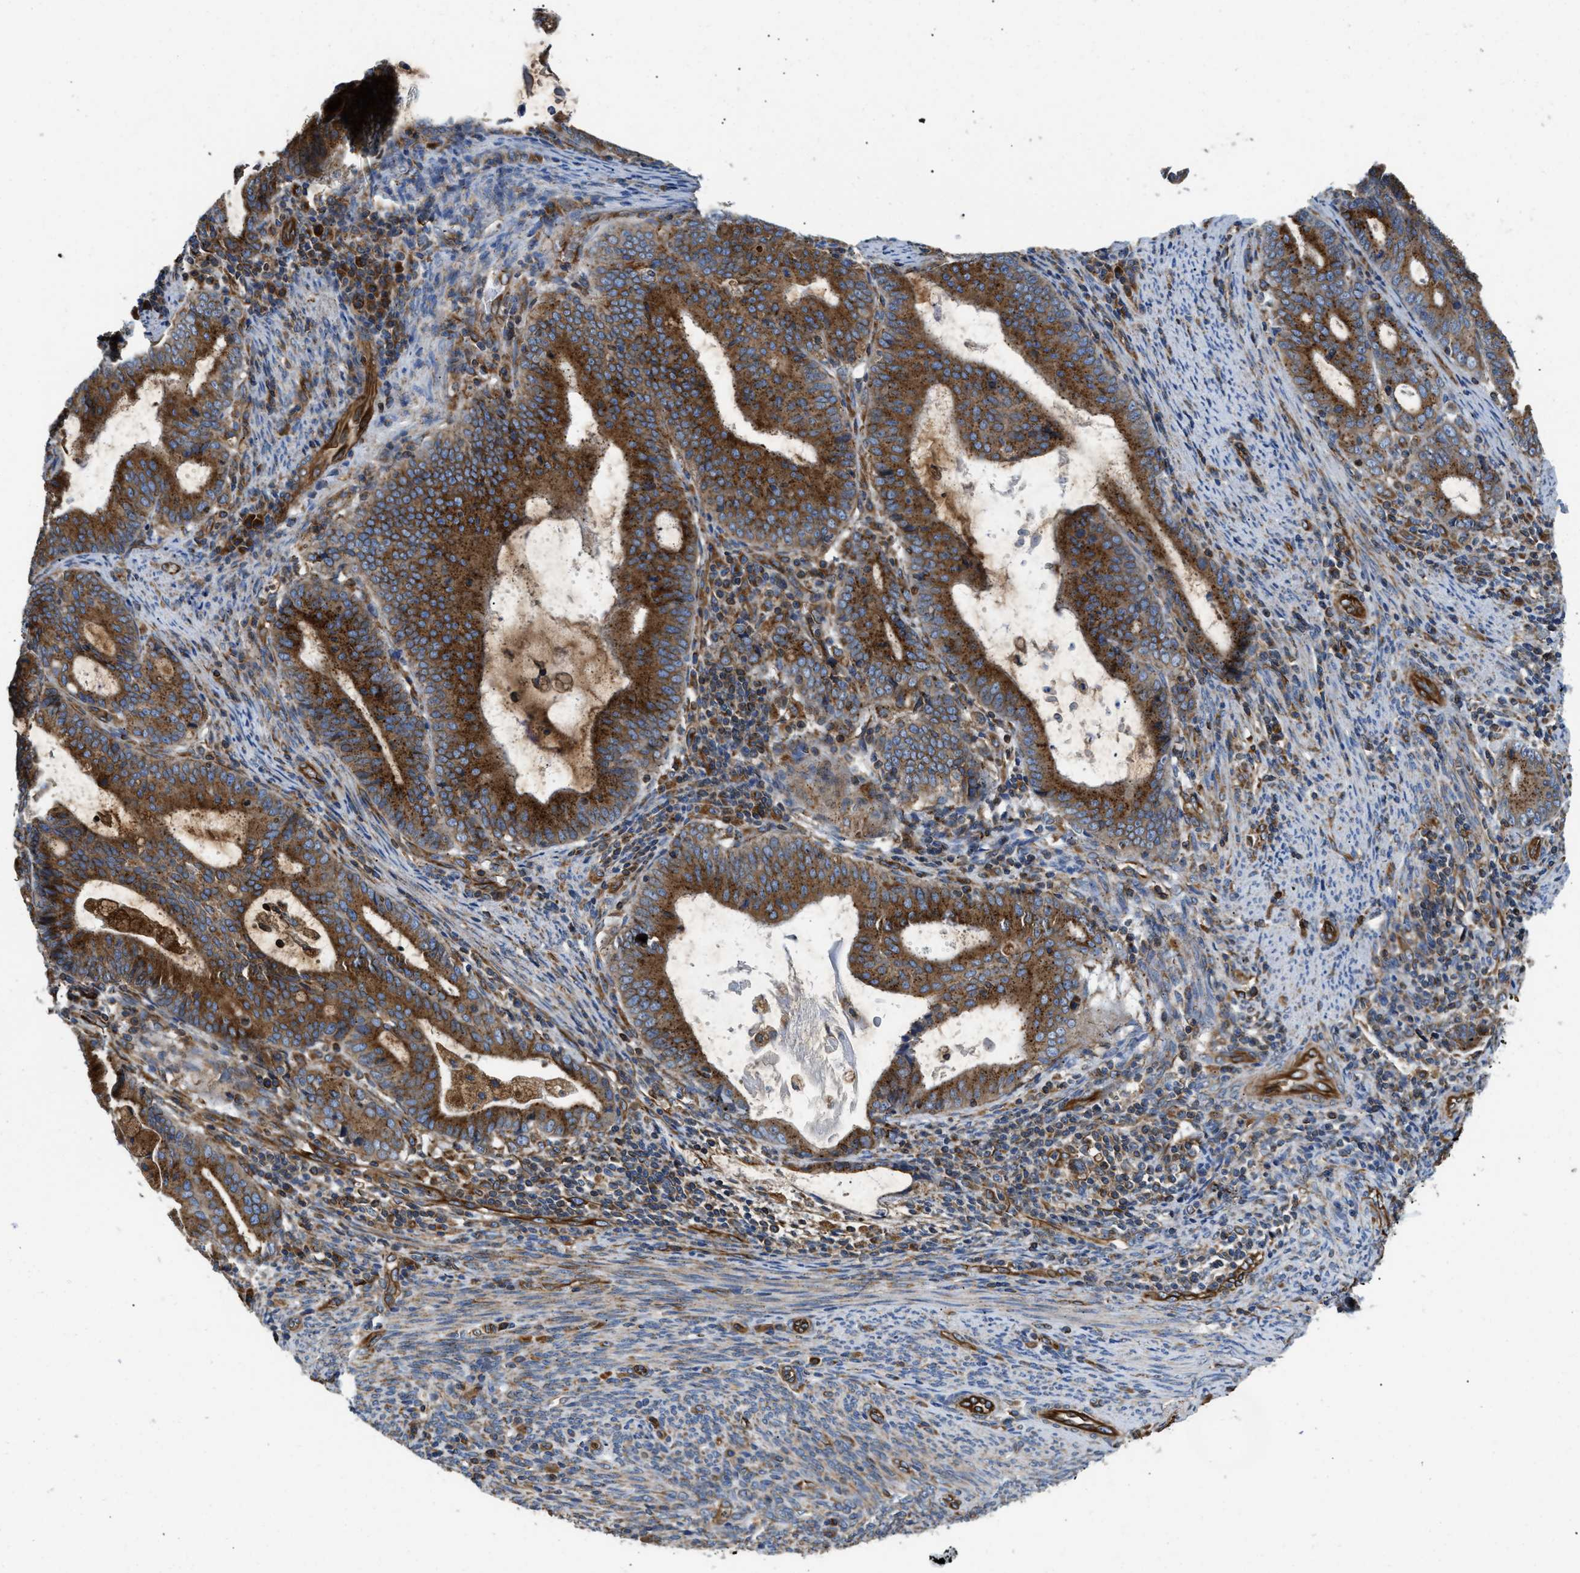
{"staining": {"intensity": "strong", "quantity": ">75%", "location": "cytoplasmic/membranous"}, "tissue": "endometrial cancer", "cell_type": "Tumor cells", "image_type": "cancer", "snomed": [{"axis": "morphology", "description": "Adenocarcinoma, NOS"}, {"axis": "topography", "description": "Uterus"}], "caption": "Endometrial adenocarcinoma tissue shows strong cytoplasmic/membranous expression in approximately >75% of tumor cells, visualized by immunohistochemistry.", "gene": "HSD17B12", "patient": {"sex": "female", "age": 83}}